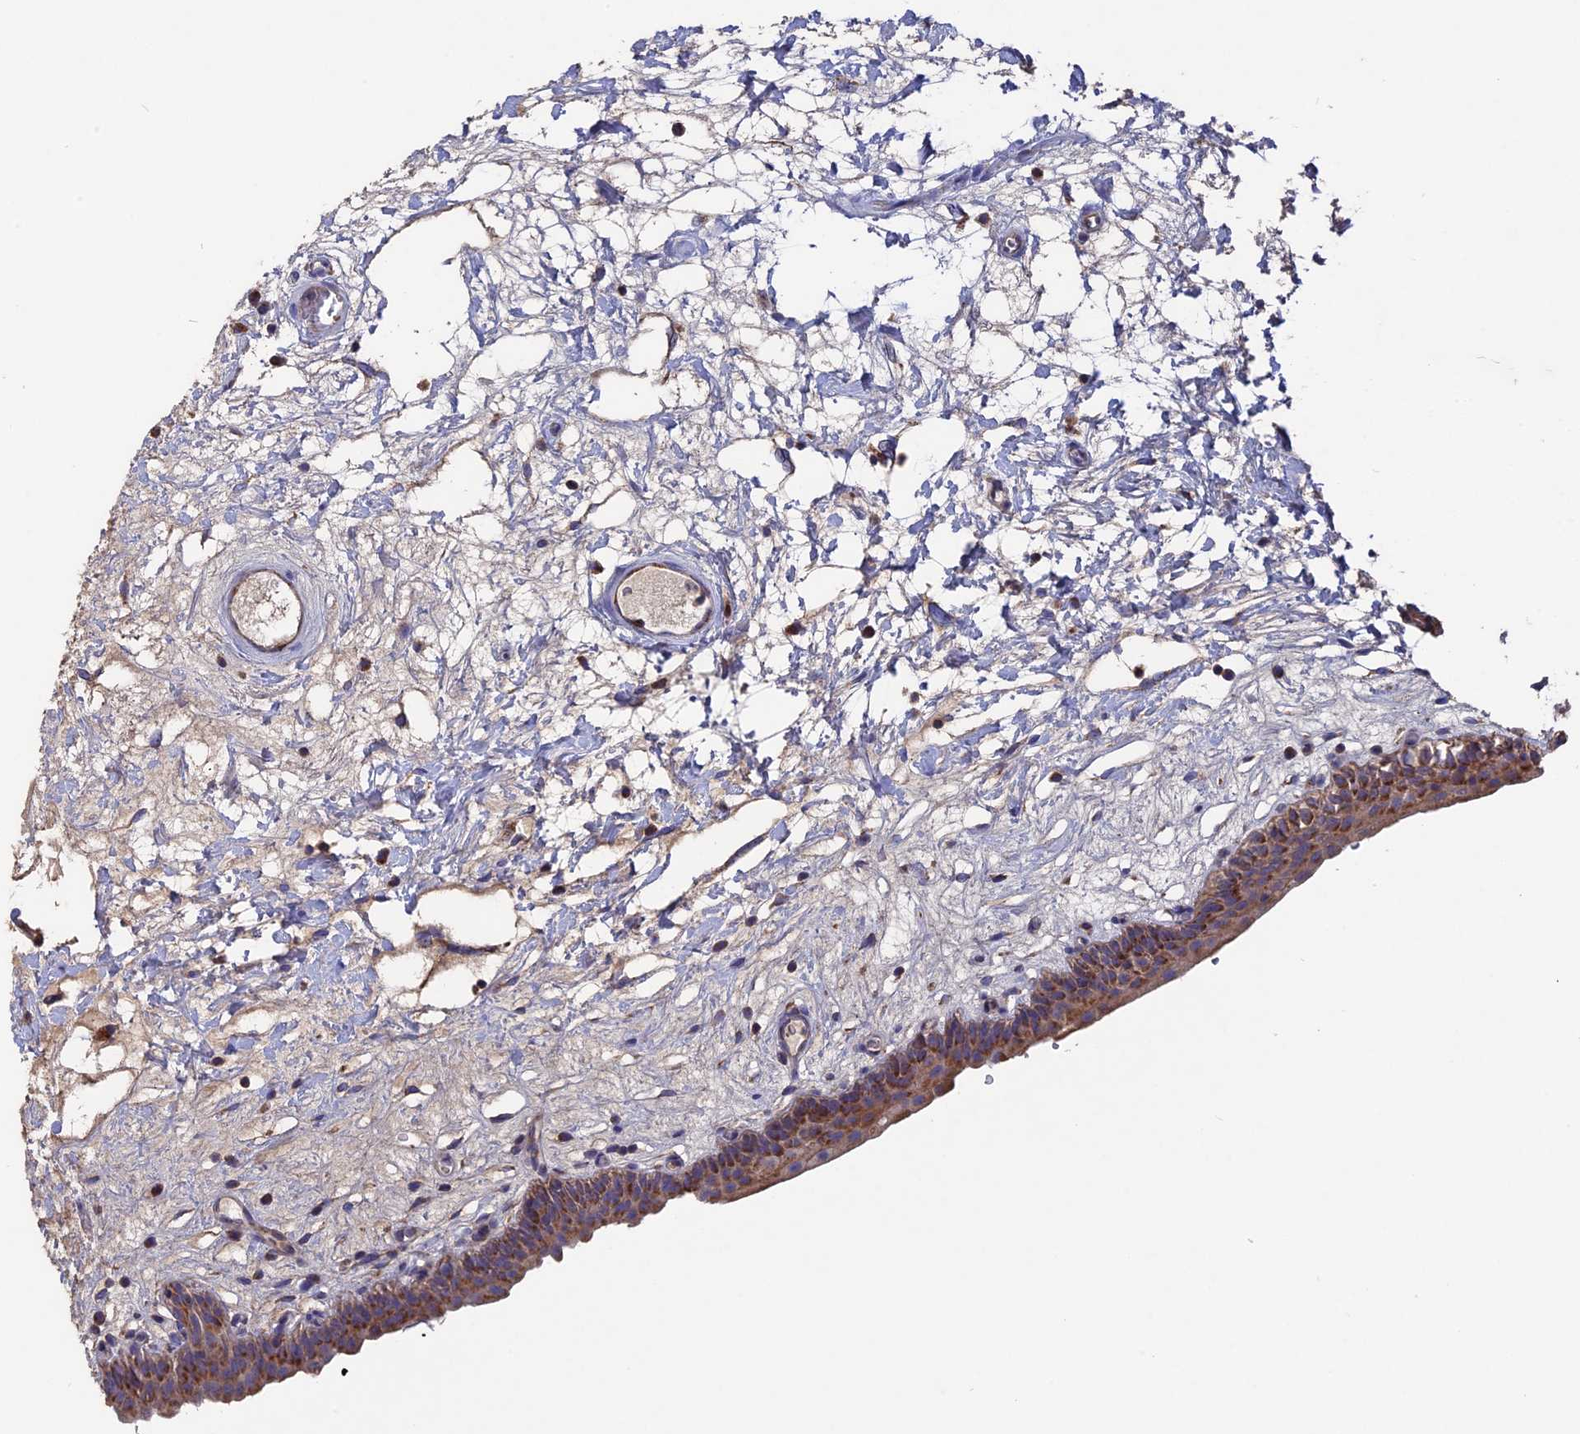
{"staining": {"intensity": "moderate", "quantity": "25%-75%", "location": "cytoplasmic/membranous"}, "tissue": "urinary bladder", "cell_type": "Urothelial cells", "image_type": "normal", "snomed": [{"axis": "morphology", "description": "Normal tissue, NOS"}, {"axis": "topography", "description": "Urinary bladder"}], "caption": "An immunohistochemistry (IHC) micrograph of benign tissue is shown. Protein staining in brown highlights moderate cytoplasmic/membranous positivity in urinary bladder within urothelial cells. Using DAB (3,3'-diaminobenzidine) (brown) and hematoxylin (blue) stains, captured at high magnification using brightfield microscopy.", "gene": "TGFA", "patient": {"sex": "male", "age": 83}}